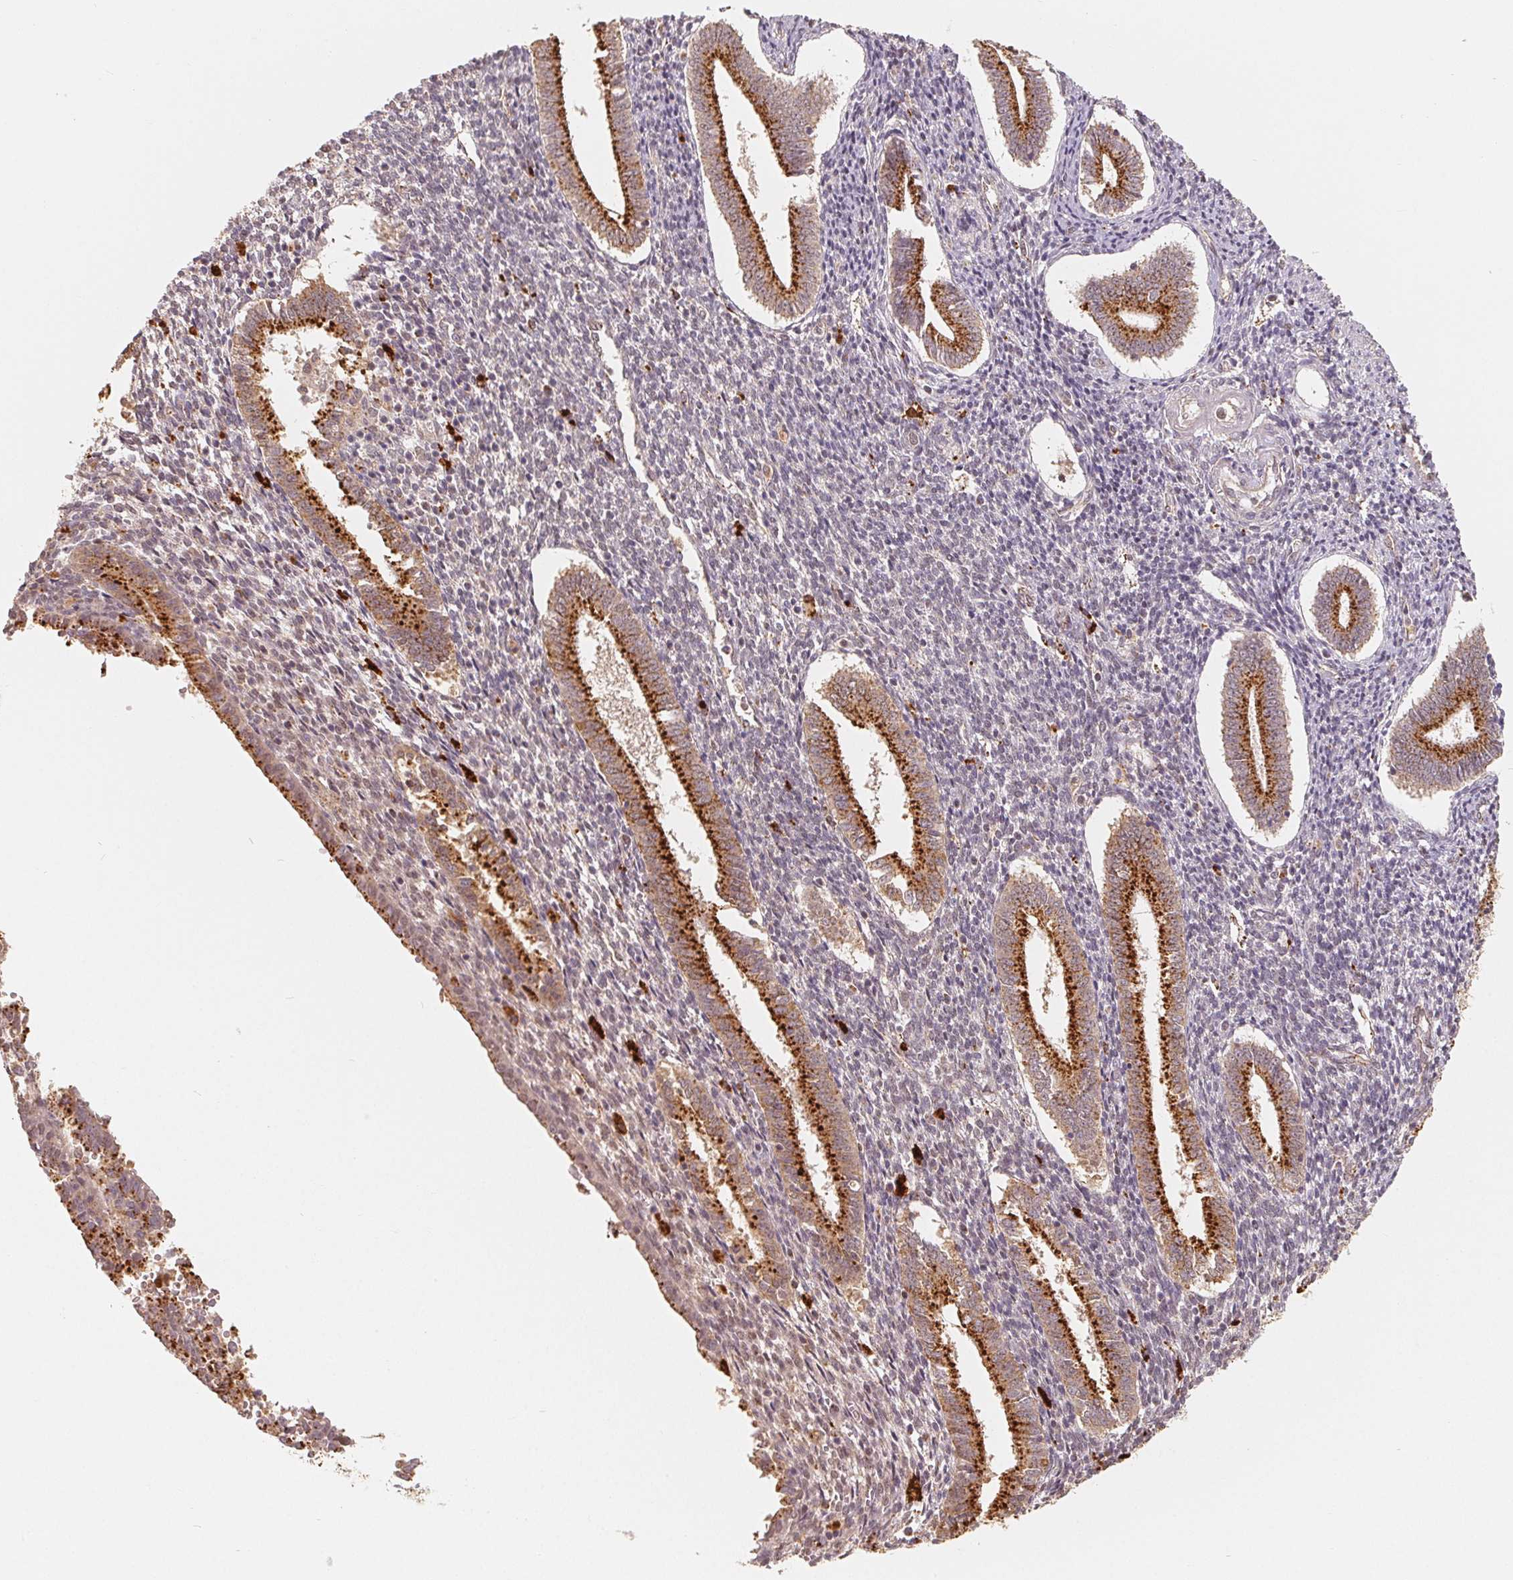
{"staining": {"intensity": "weak", "quantity": "<25%", "location": "nuclear"}, "tissue": "endometrium", "cell_type": "Cells in endometrial stroma", "image_type": "normal", "snomed": [{"axis": "morphology", "description": "Normal tissue, NOS"}, {"axis": "topography", "description": "Endometrium"}], "caption": "The micrograph exhibits no significant expression in cells in endometrial stroma of endometrium.", "gene": "GUSB", "patient": {"sex": "female", "age": 25}}